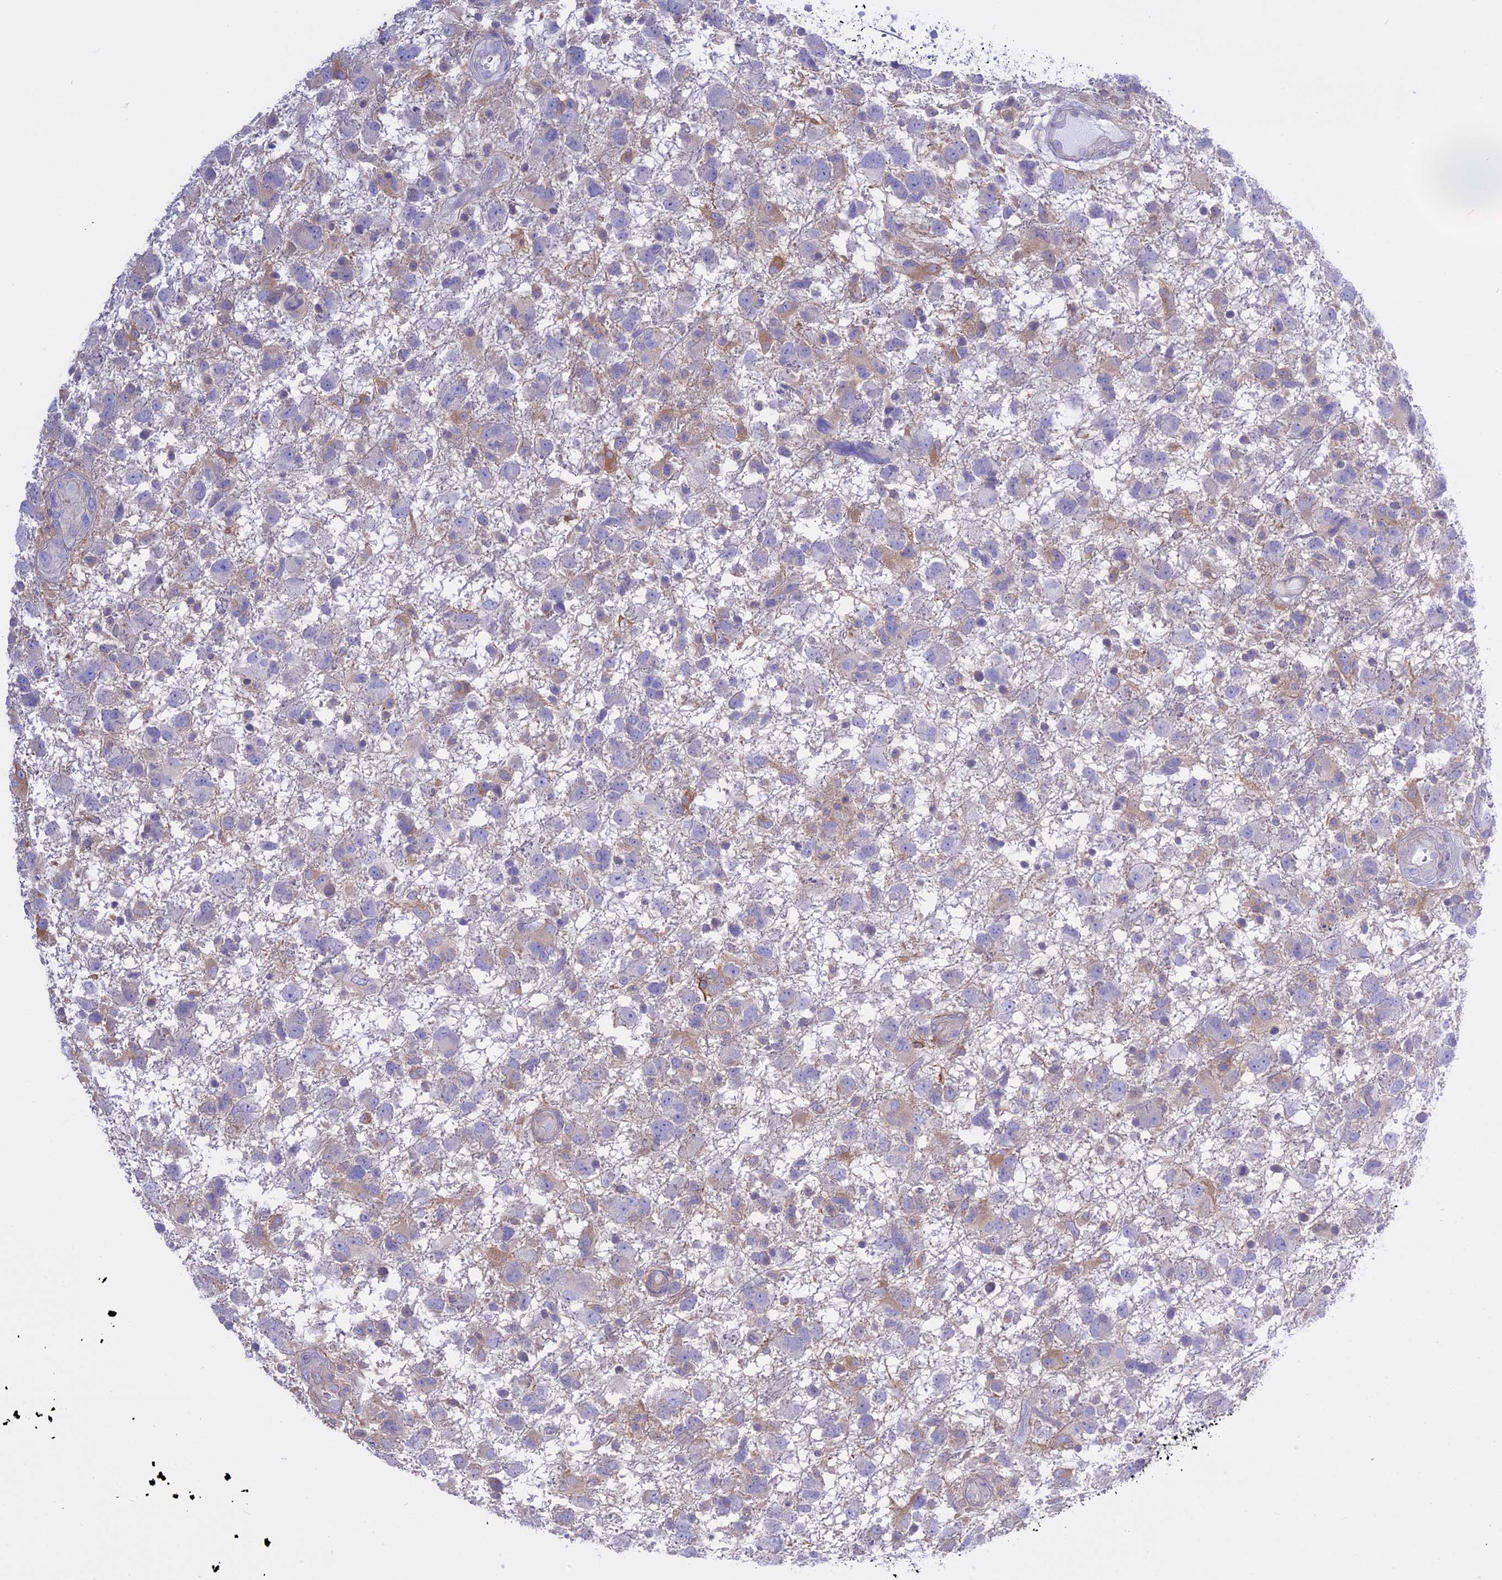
{"staining": {"intensity": "weak", "quantity": "<25%", "location": "cytoplasmic/membranous"}, "tissue": "glioma", "cell_type": "Tumor cells", "image_type": "cancer", "snomed": [{"axis": "morphology", "description": "Glioma, malignant, High grade"}, {"axis": "topography", "description": "Brain"}], "caption": "DAB immunohistochemical staining of human glioma exhibits no significant staining in tumor cells.", "gene": "AHCYL1", "patient": {"sex": "male", "age": 61}}